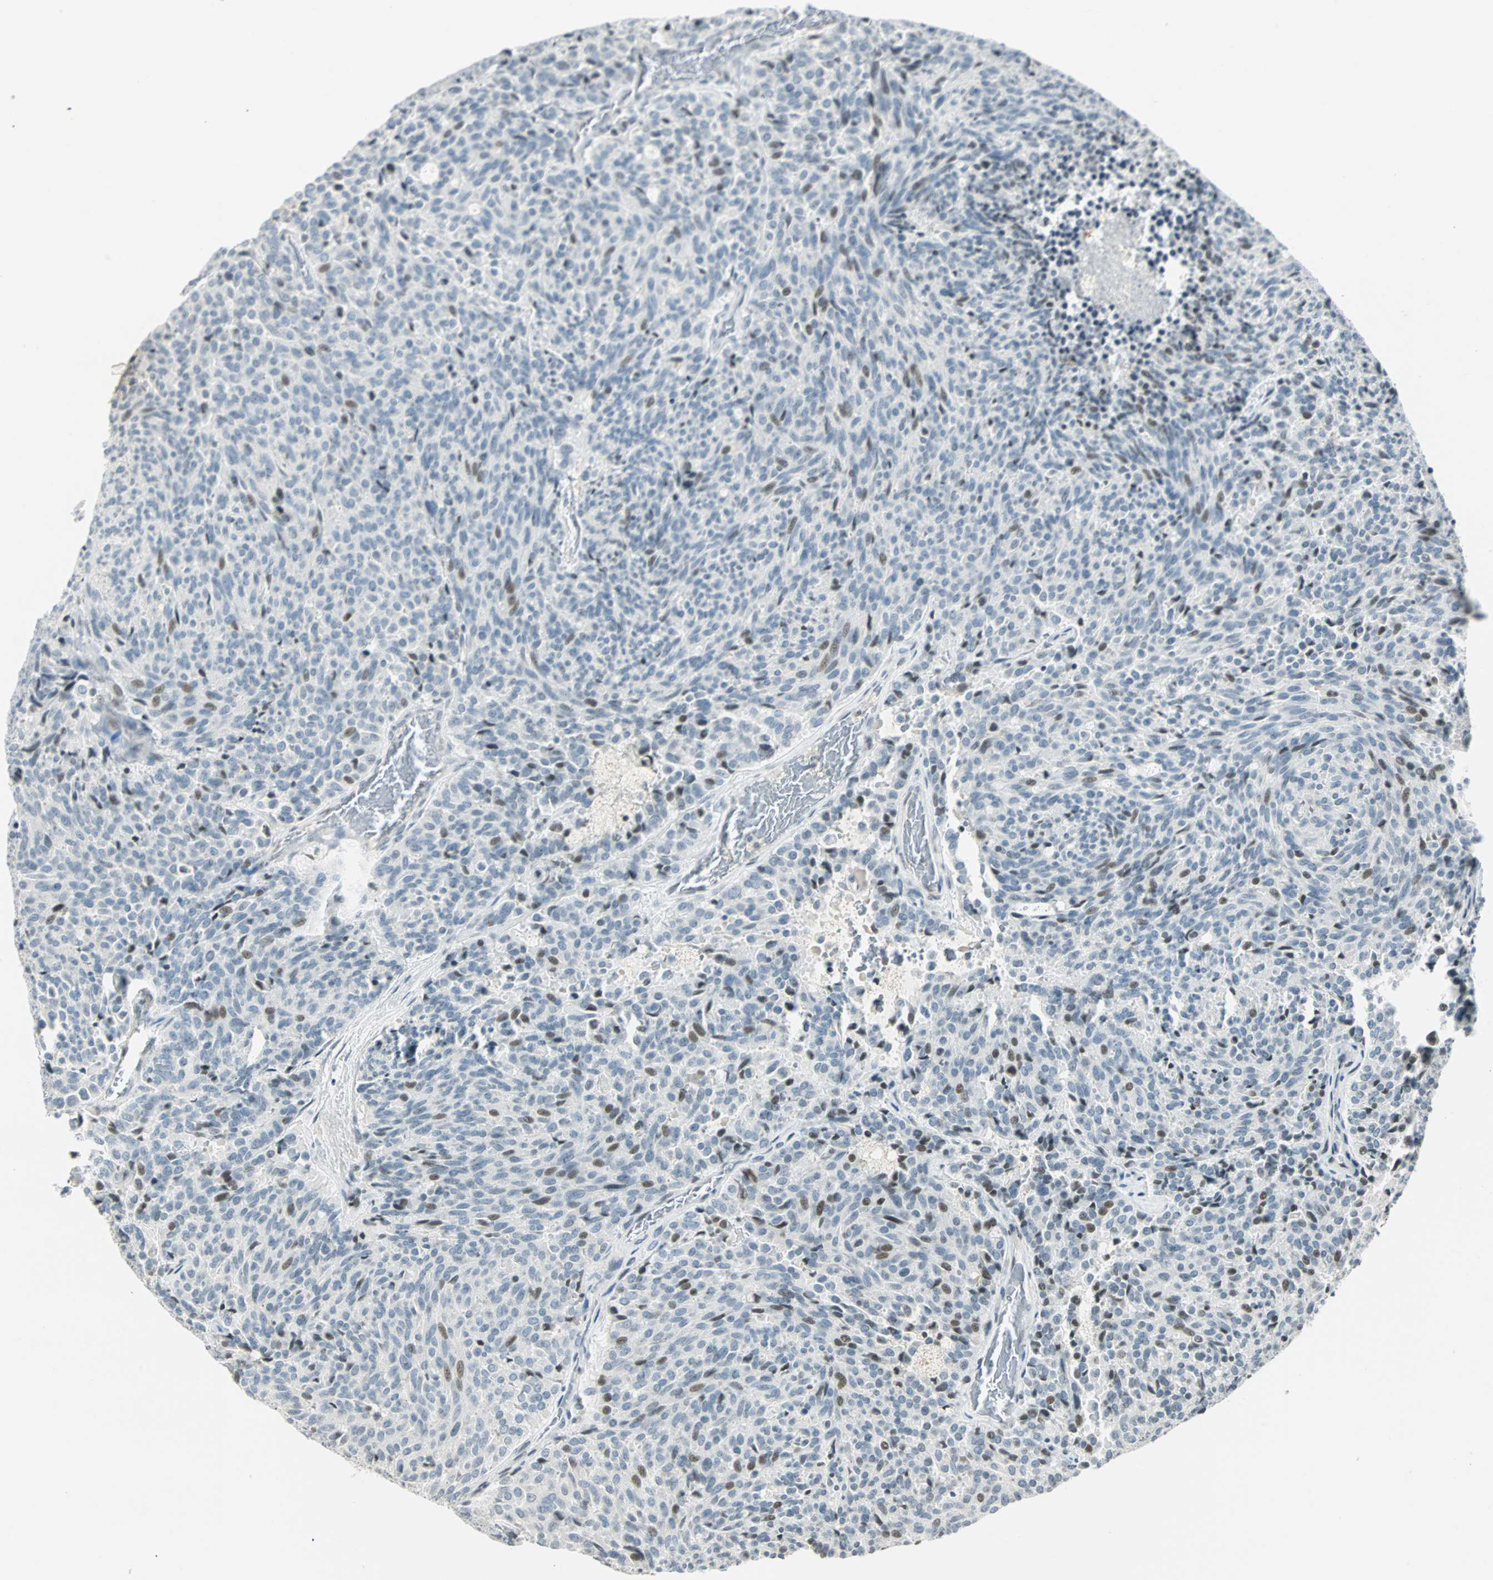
{"staining": {"intensity": "weak", "quantity": "<25%", "location": "nuclear"}, "tissue": "carcinoid", "cell_type": "Tumor cells", "image_type": "cancer", "snomed": [{"axis": "morphology", "description": "Carcinoid, malignant, NOS"}, {"axis": "topography", "description": "Pancreas"}], "caption": "This image is of carcinoid stained with IHC to label a protein in brown with the nuclei are counter-stained blue. There is no positivity in tumor cells.", "gene": "SMAD3", "patient": {"sex": "female", "age": 54}}